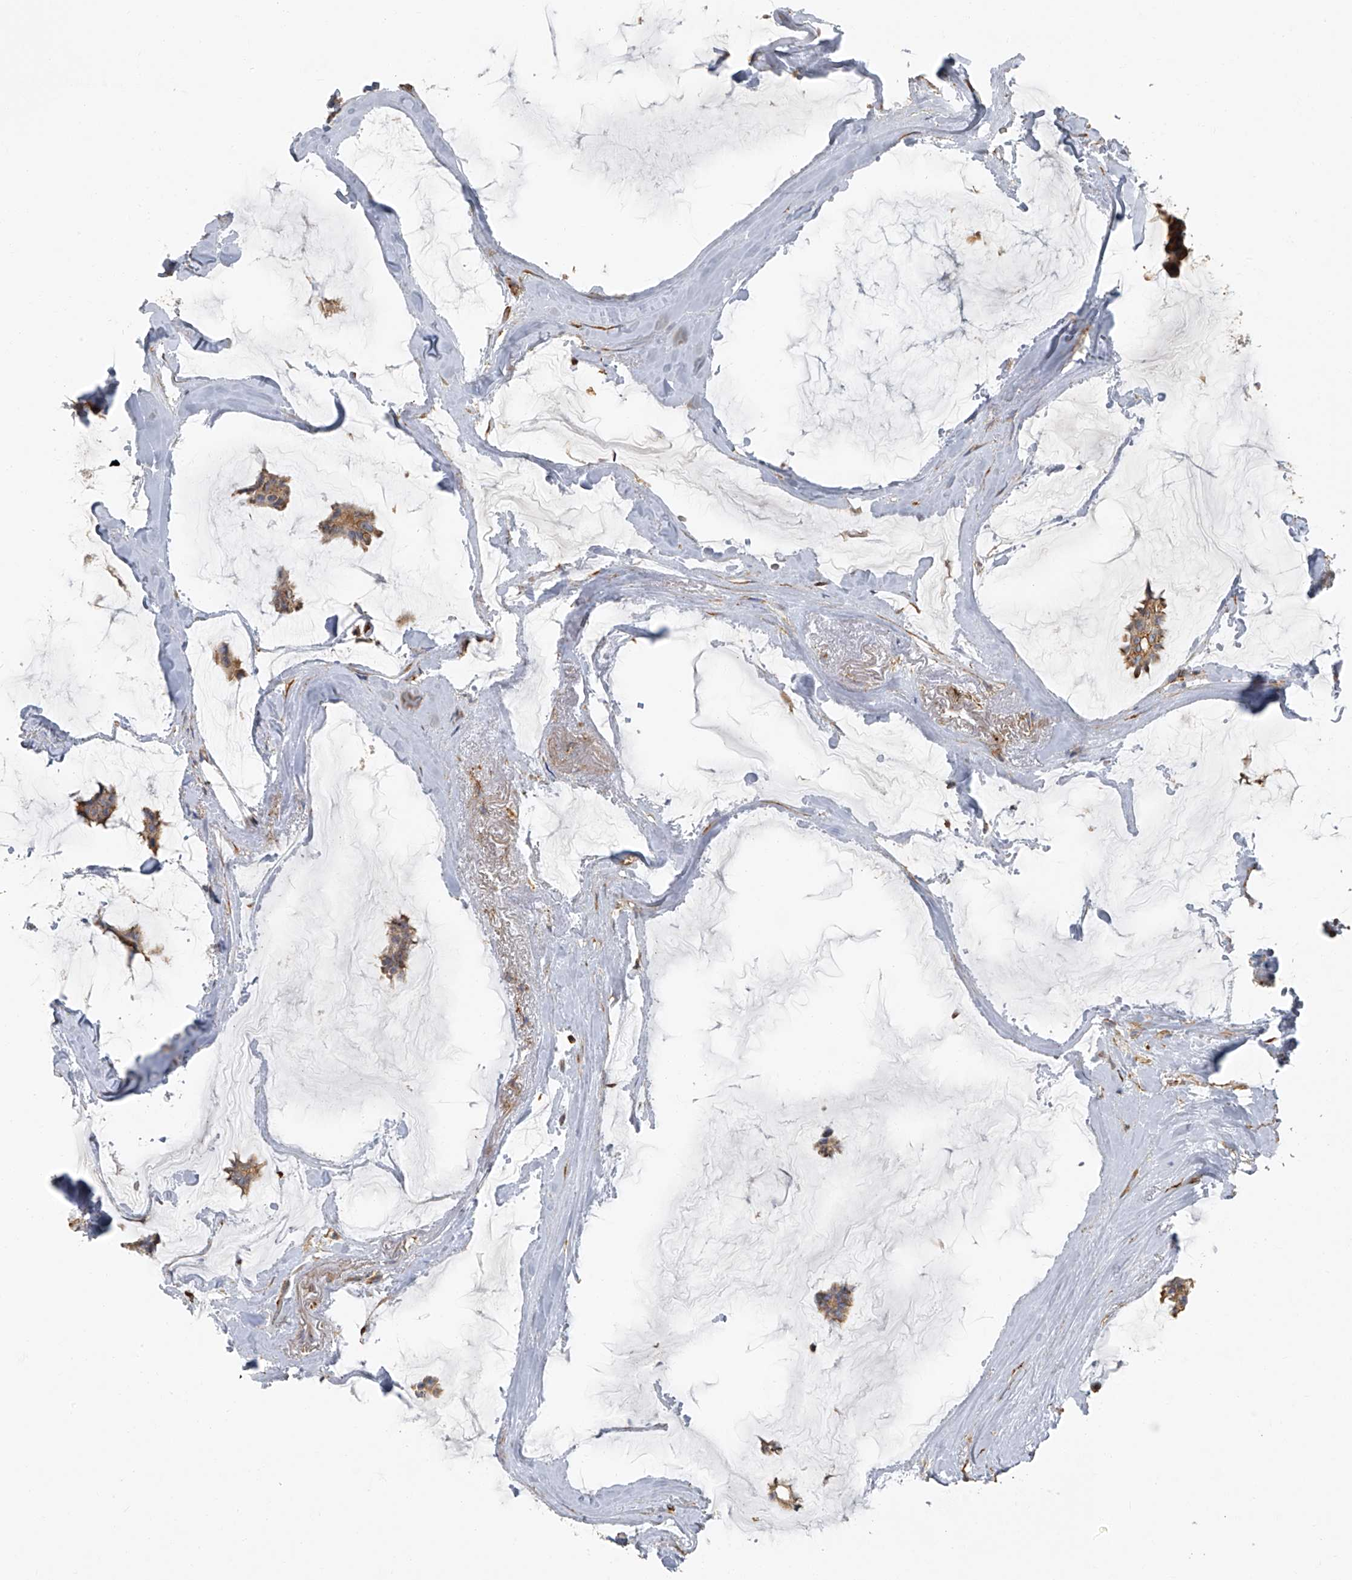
{"staining": {"intensity": "moderate", "quantity": ">75%", "location": "cytoplasmic/membranous"}, "tissue": "breast cancer", "cell_type": "Tumor cells", "image_type": "cancer", "snomed": [{"axis": "morphology", "description": "Duct carcinoma"}, {"axis": "topography", "description": "Breast"}], "caption": "Immunohistochemical staining of human breast invasive ductal carcinoma demonstrates medium levels of moderate cytoplasmic/membranous positivity in approximately >75% of tumor cells. (DAB (3,3'-diaminobenzidine) IHC with brightfield microscopy, high magnification).", "gene": "SEPTIN7", "patient": {"sex": "female", "age": 93}}